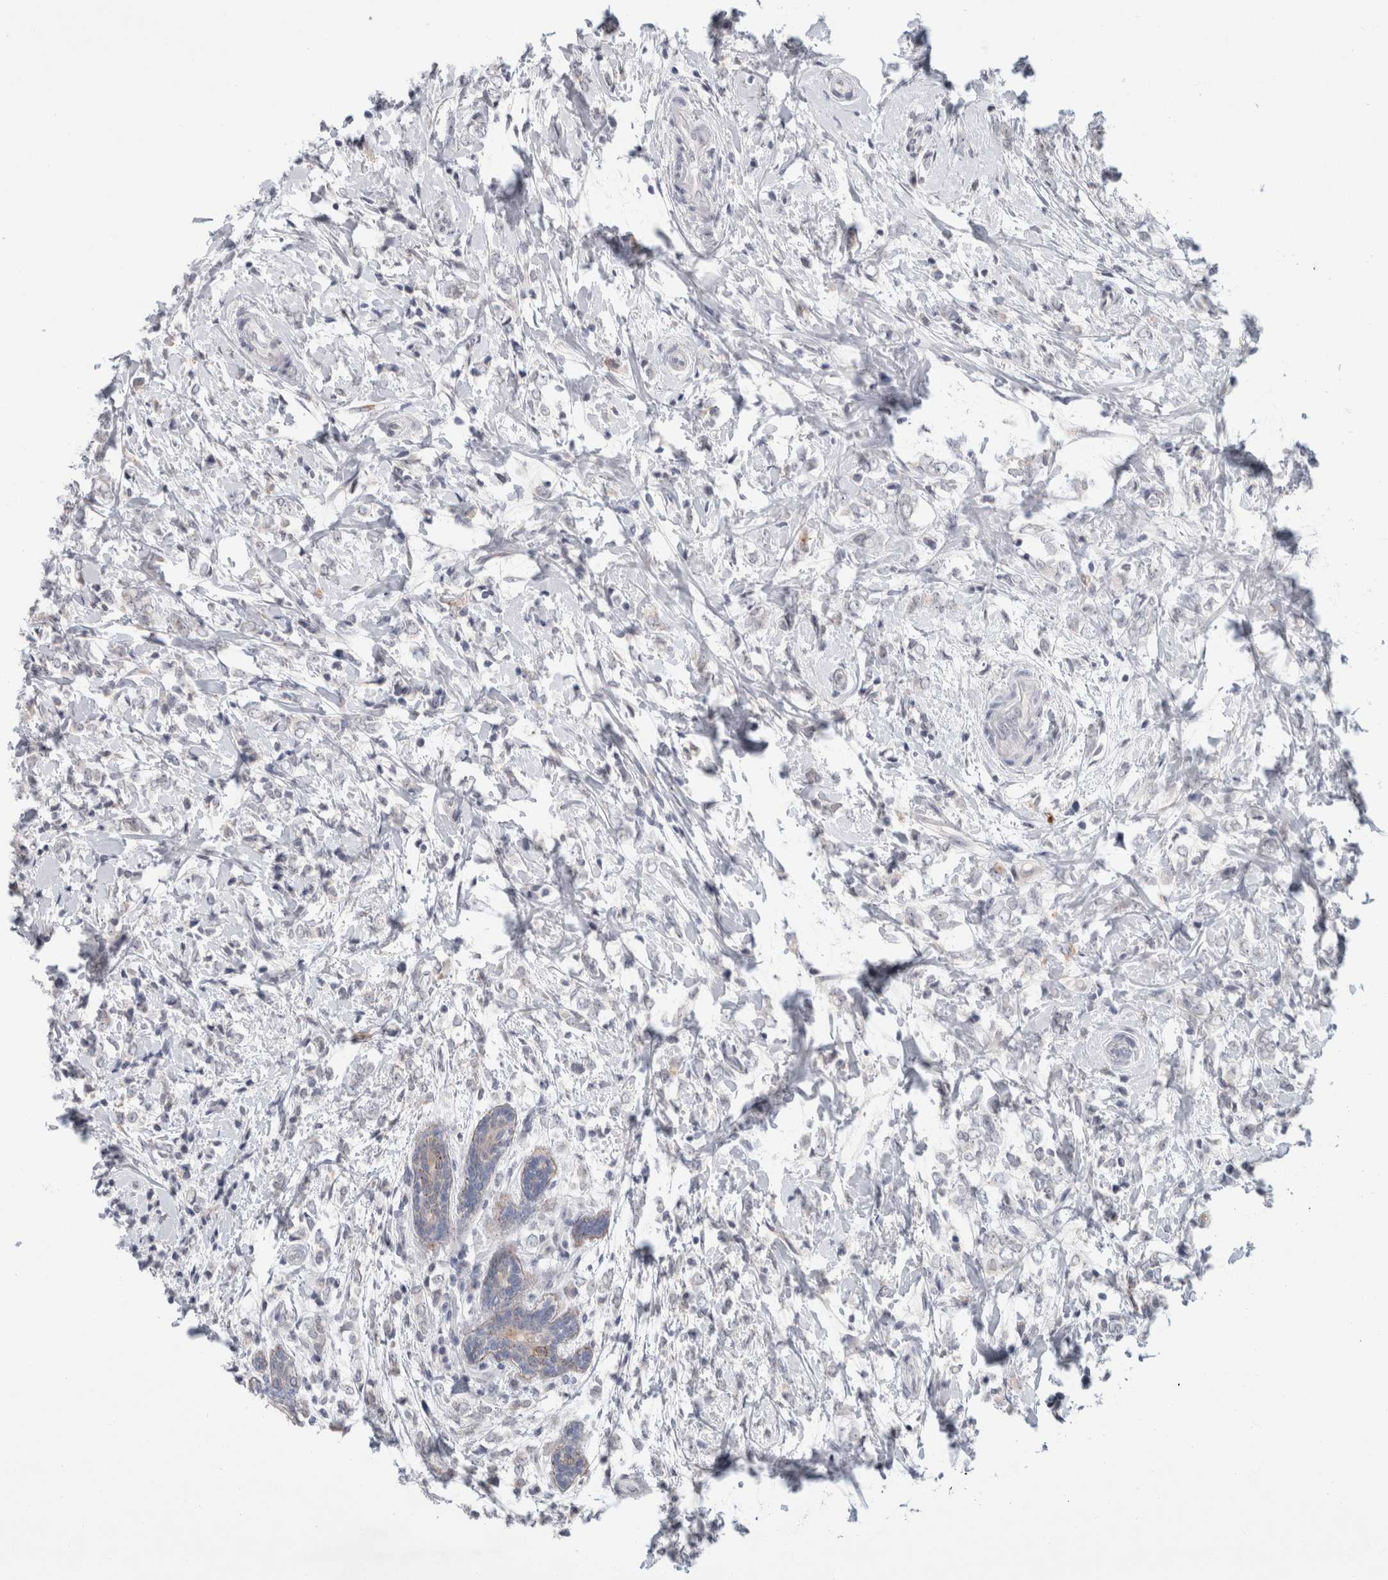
{"staining": {"intensity": "negative", "quantity": "none", "location": "none"}, "tissue": "breast cancer", "cell_type": "Tumor cells", "image_type": "cancer", "snomed": [{"axis": "morphology", "description": "Normal tissue, NOS"}, {"axis": "morphology", "description": "Lobular carcinoma"}, {"axis": "topography", "description": "Breast"}], "caption": "A photomicrograph of human breast cancer is negative for staining in tumor cells. Brightfield microscopy of IHC stained with DAB (brown) and hematoxylin (blue), captured at high magnification.", "gene": "NIPA1", "patient": {"sex": "female", "age": 47}}